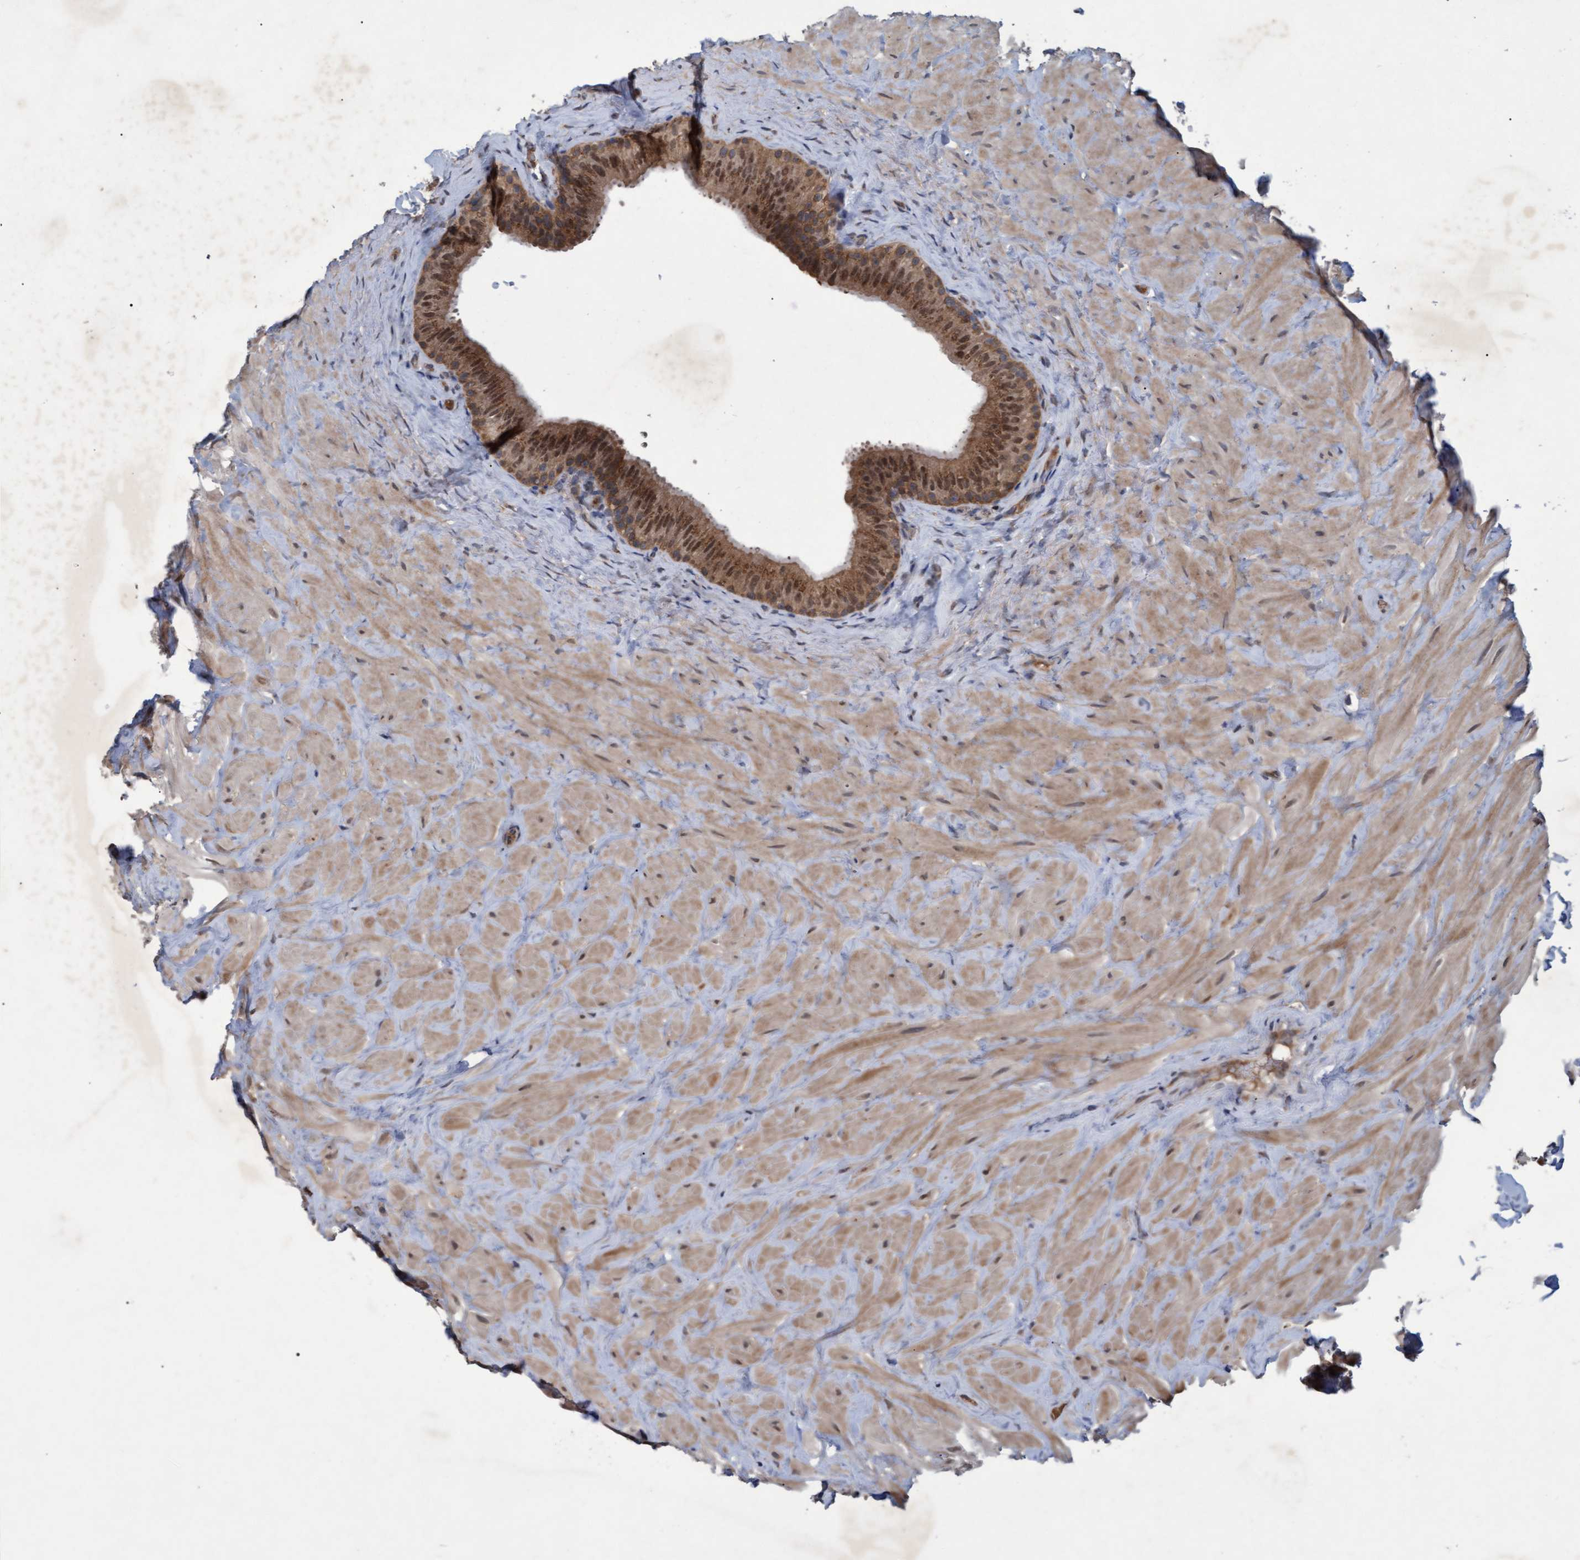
{"staining": {"intensity": "moderate", "quantity": ">75%", "location": "cytoplasmic/membranous,nuclear"}, "tissue": "epididymis", "cell_type": "Glandular cells", "image_type": "normal", "snomed": [{"axis": "morphology", "description": "Normal tissue, NOS"}, {"axis": "topography", "description": "Vascular tissue"}, {"axis": "topography", "description": "Epididymis"}], "caption": "Immunohistochemical staining of benign epididymis reveals >75% levels of moderate cytoplasmic/membranous,nuclear protein expression in approximately >75% of glandular cells.", "gene": "PSMB6", "patient": {"sex": "male", "age": 49}}